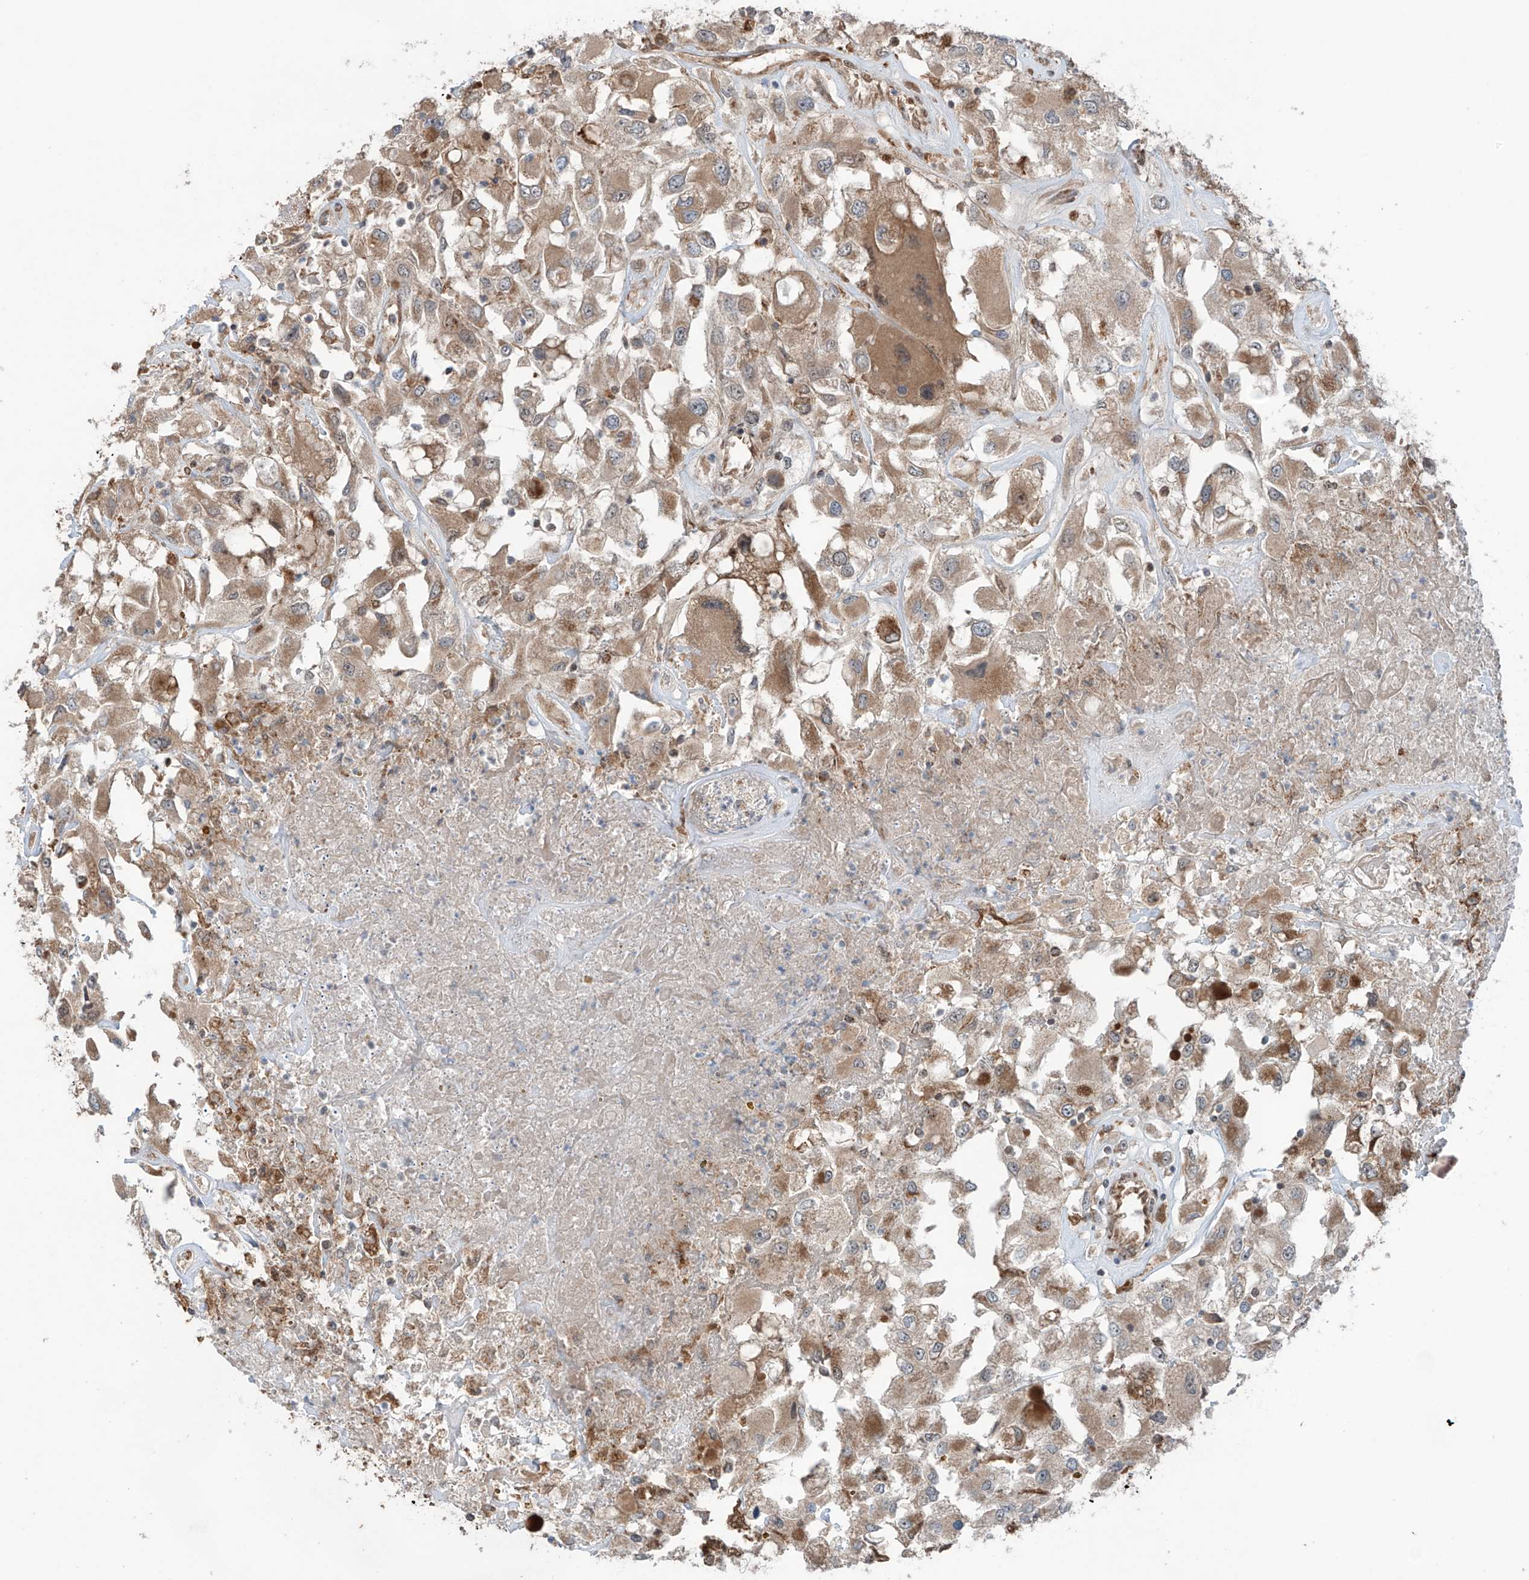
{"staining": {"intensity": "weak", "quantity": ">75%", "location": "cytoplasmic/membranous"}, "tissue": "renal cancer", "cell_type": "Tumor cells", "image_type": "cancer", "snomed": [{"axis": "morphology", "description": "Adenocarcinoma, NOS"}, {"axis": "topography", "description": "Kidney"}], "caption": "An image of human adenocarcinoma (renal) stained for a protein reveals weak cytoplasmic/membranous brown staining in tumor cells. The protein is stained brown, and the nuclei are stained in blue (DAB (3,3'-diaminobenzidine) IHC with brightfield microscopy, high magnification).", "gene": "SAMD3", "patient": {"sex": "female", "age": 52}}